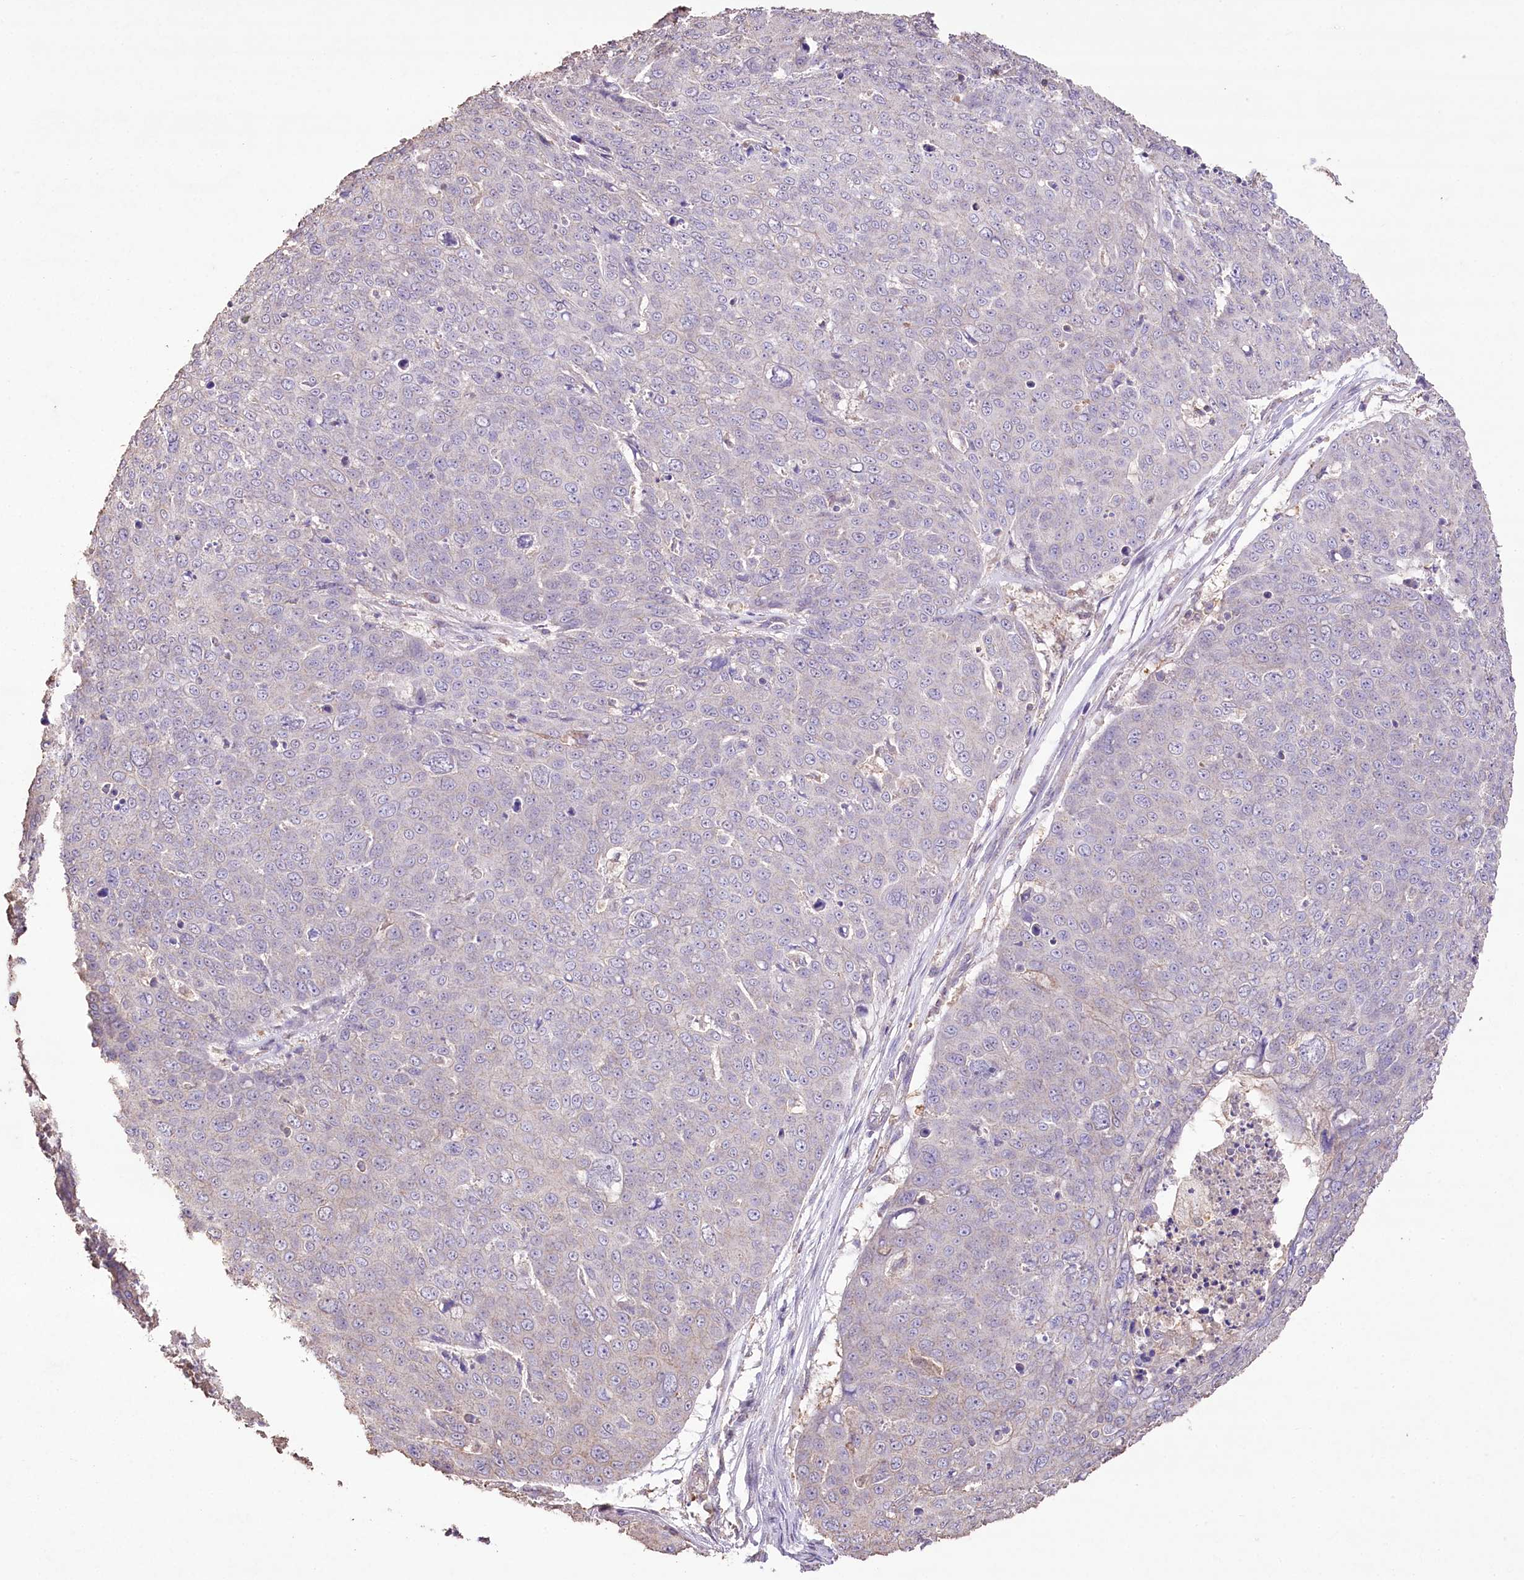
{"staining": {"intensity": "negative", "quantity": "none", "location": "none"}, "tissue": "skin cancer", "cell_type": "Tumor cells", "image_type": "cancer", "snomed": [{"axis": "morphology", "description": "Squamous cell carcinoma, NOS"}, {"axis": "topography", "description": "Skin"}], "caption": "IHC micrograph of human squamous cell carcinoma (skin) stained for a protein (brown), which exhibits no expression in tumor cells.", "gene": "IREB2", "patient": {"sex": "male", "age": 71}}